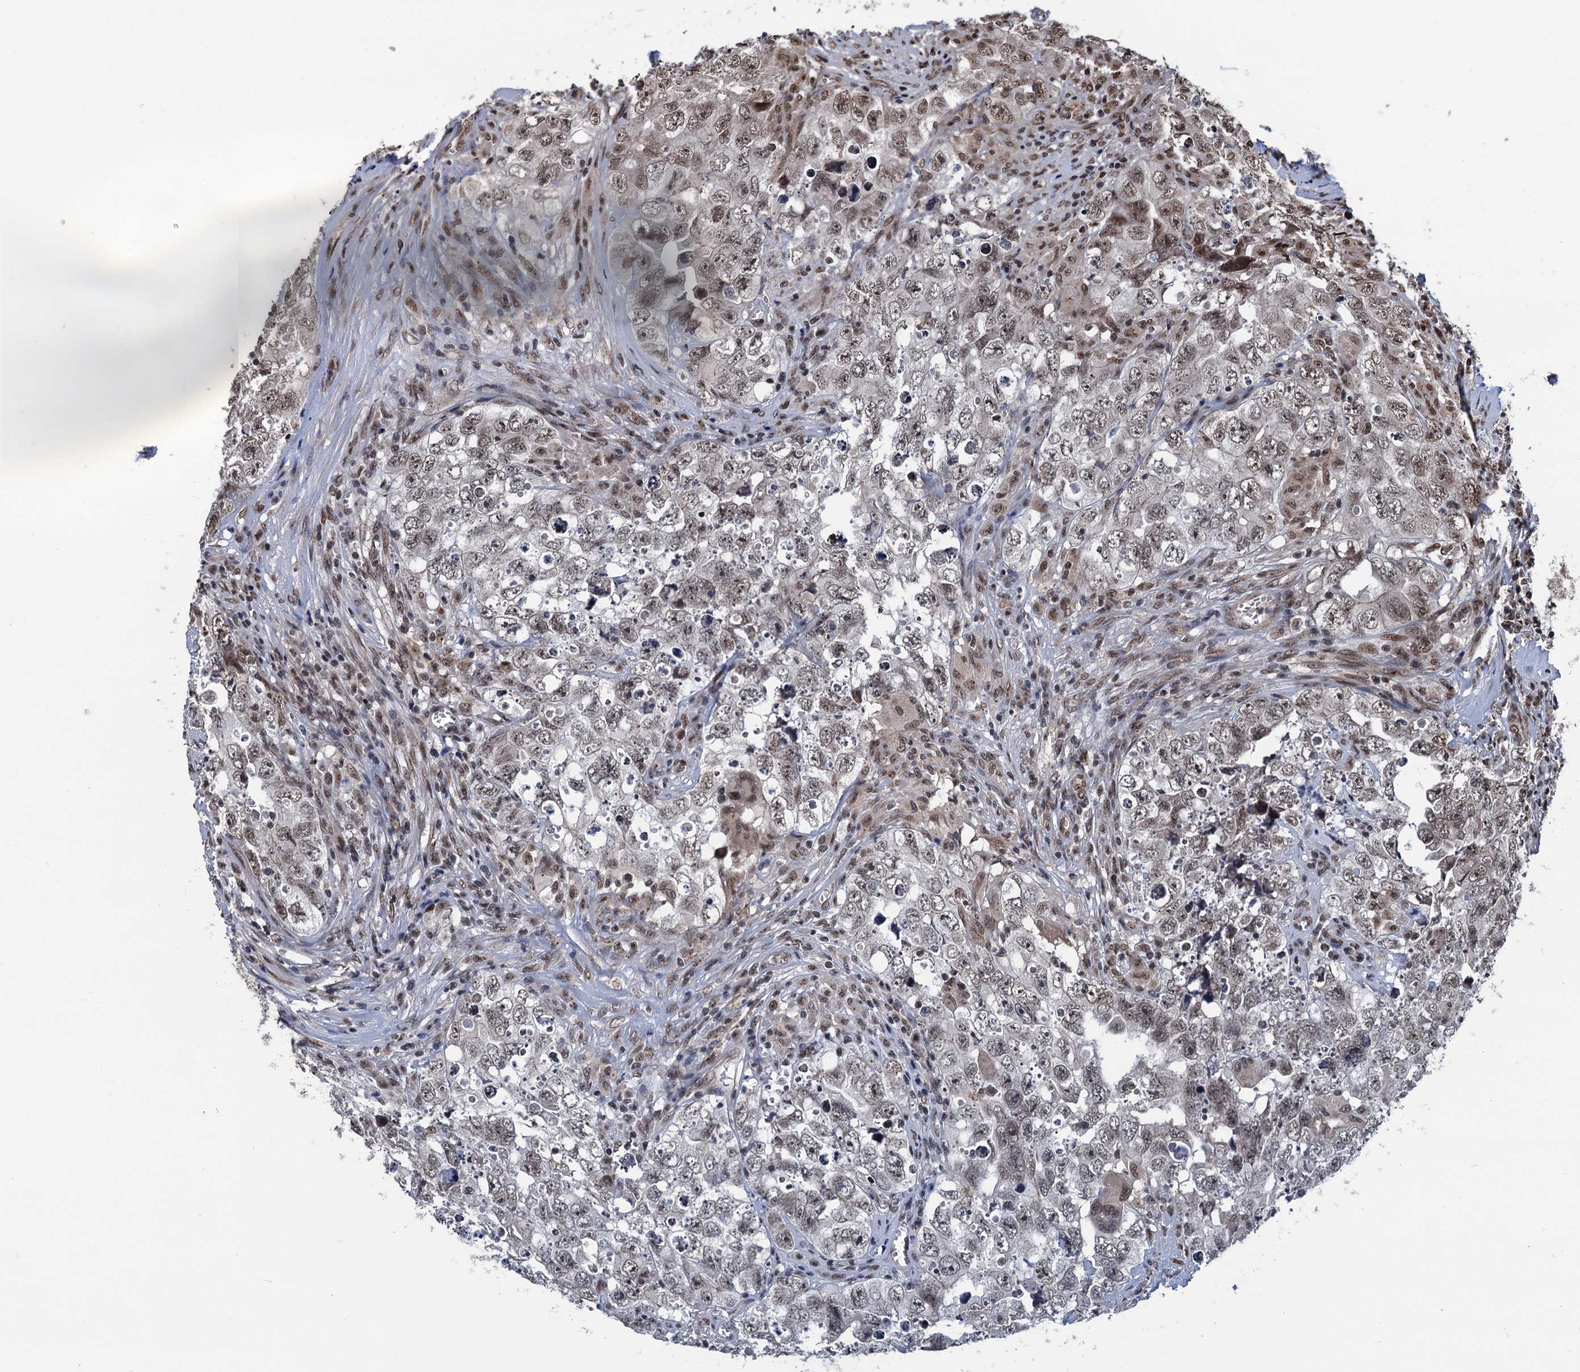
{"staining": {"intensity": "moderate", "quantity": "25%-75%", "location": "nuclear"}, "tissue": "testis cancer", "cell_type": "Tumor cells", "image_type": "cancer", "snomed": [{"axis": "morphology", "description": "Seminoma, NOS"}, {"axis": "morphology", "description": "Carcinoma, Embryonal, NOS"}, {"axis": "topography", "description": "Testis"}], "caption": "Moderate nuclear expression for a protein is identified in approximately 25%-75% of tumor cells of testis seminoma using IHC.", "gene": "RASSF4", "patient": {"sex": "male", "age": 43}}